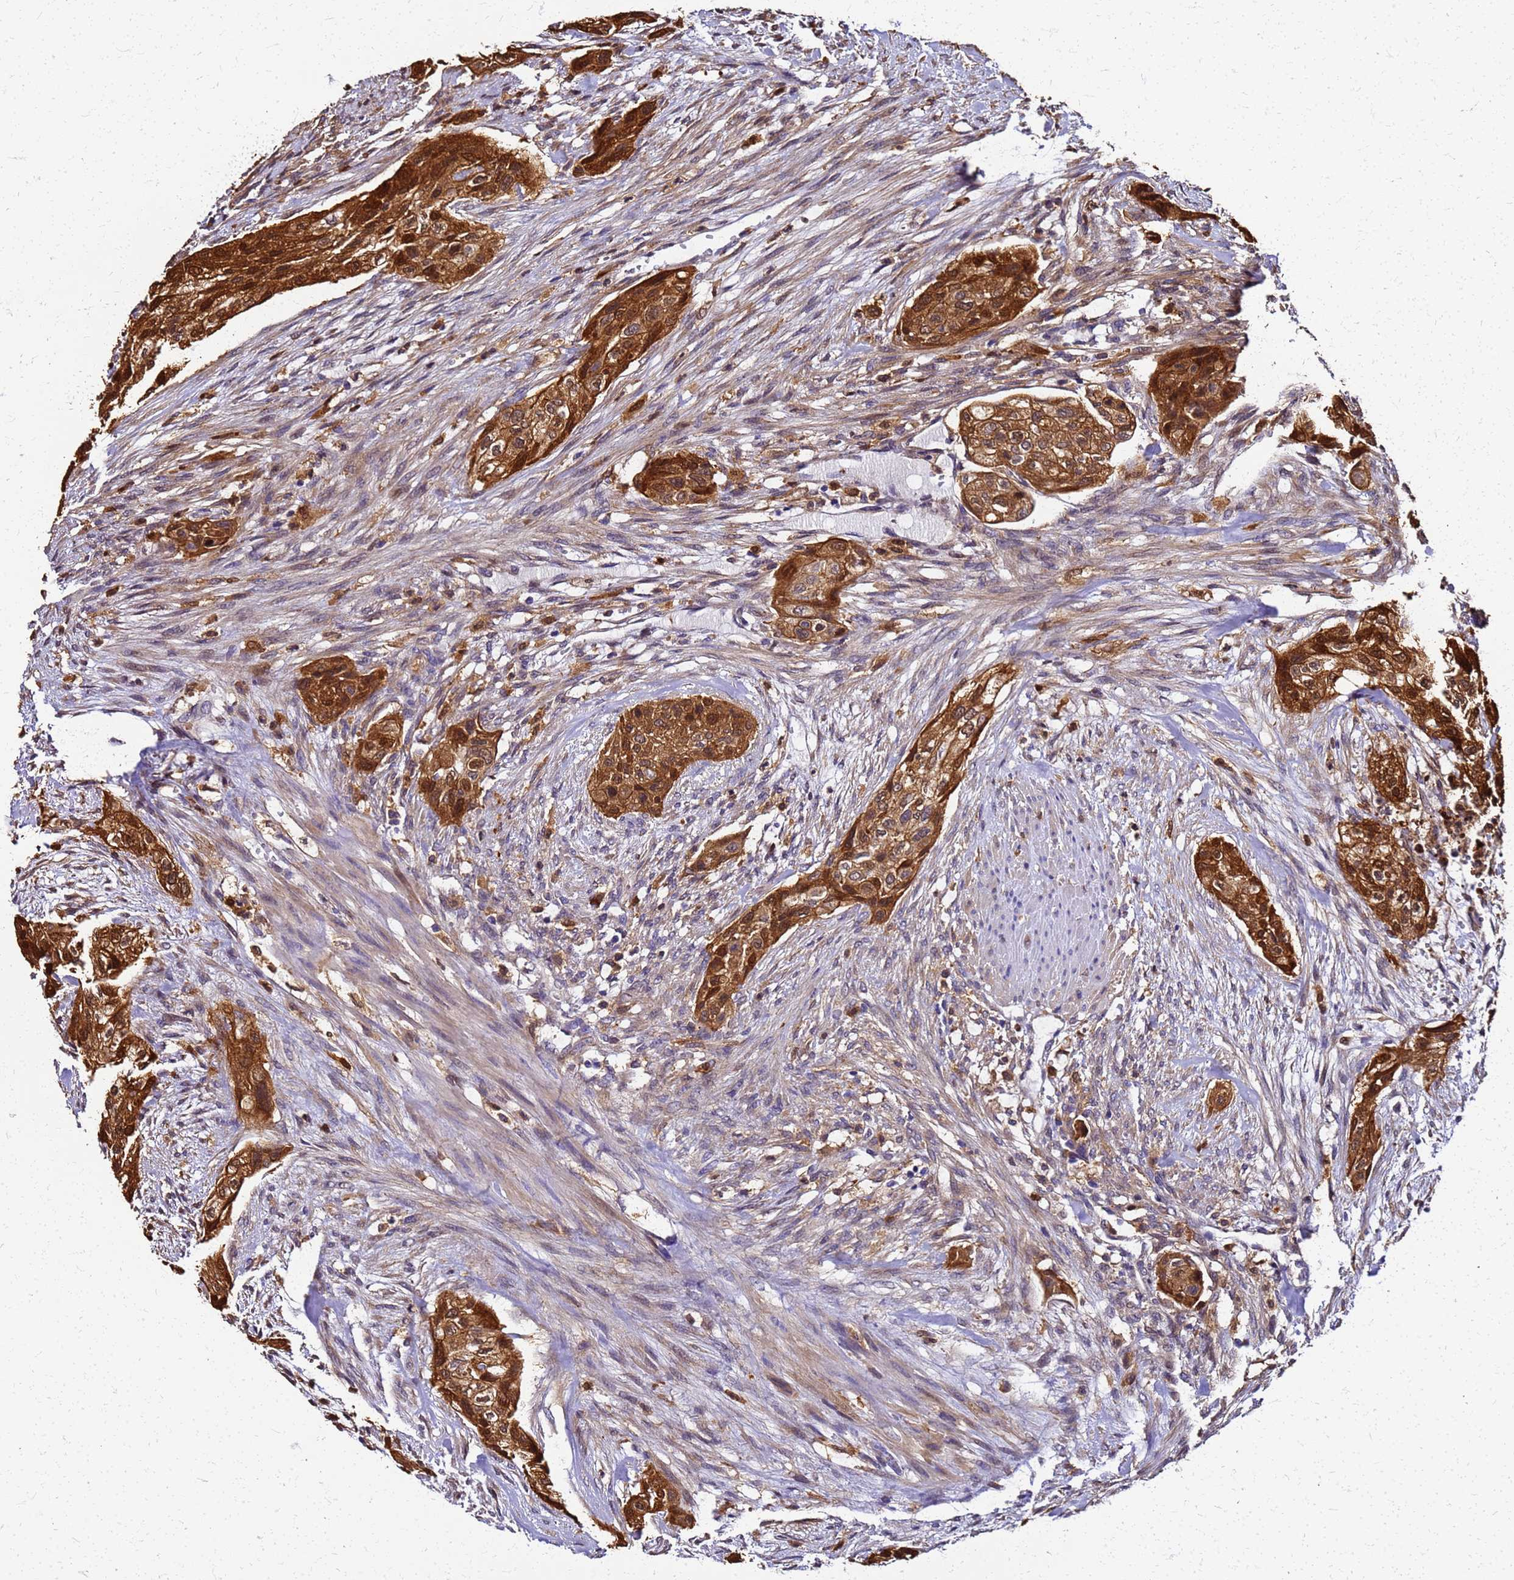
{"staining": {"intensity": "strong", "quantity": ">75%", "location": "cytoplasmic/membranous,nuclear"}, "tissue": "urothelial cancer", "cell_type": "Tumor cells", "image_type": "cancer", "snomed": [{"axis": "morphology", "description": "Urothelial carcinoma, High grade"}, {"axis": "topography", "description": "Urinary bladder"}], "caption": "High-magnification brightfield microscopy of urothelial cancer stained with DAB (brown) and counterstained with hematoxylin (blue). tumor cells exhibit strong cytoplasmic/membranous and nuclear positivity is appreciated in approximately>75% of cells. Immunohistochemistry (ihc) stains the protein of interest in brown and the nuclei are stained blue.", "gene": "S100A11", "patient": {"sex": "male", "age": 35}}